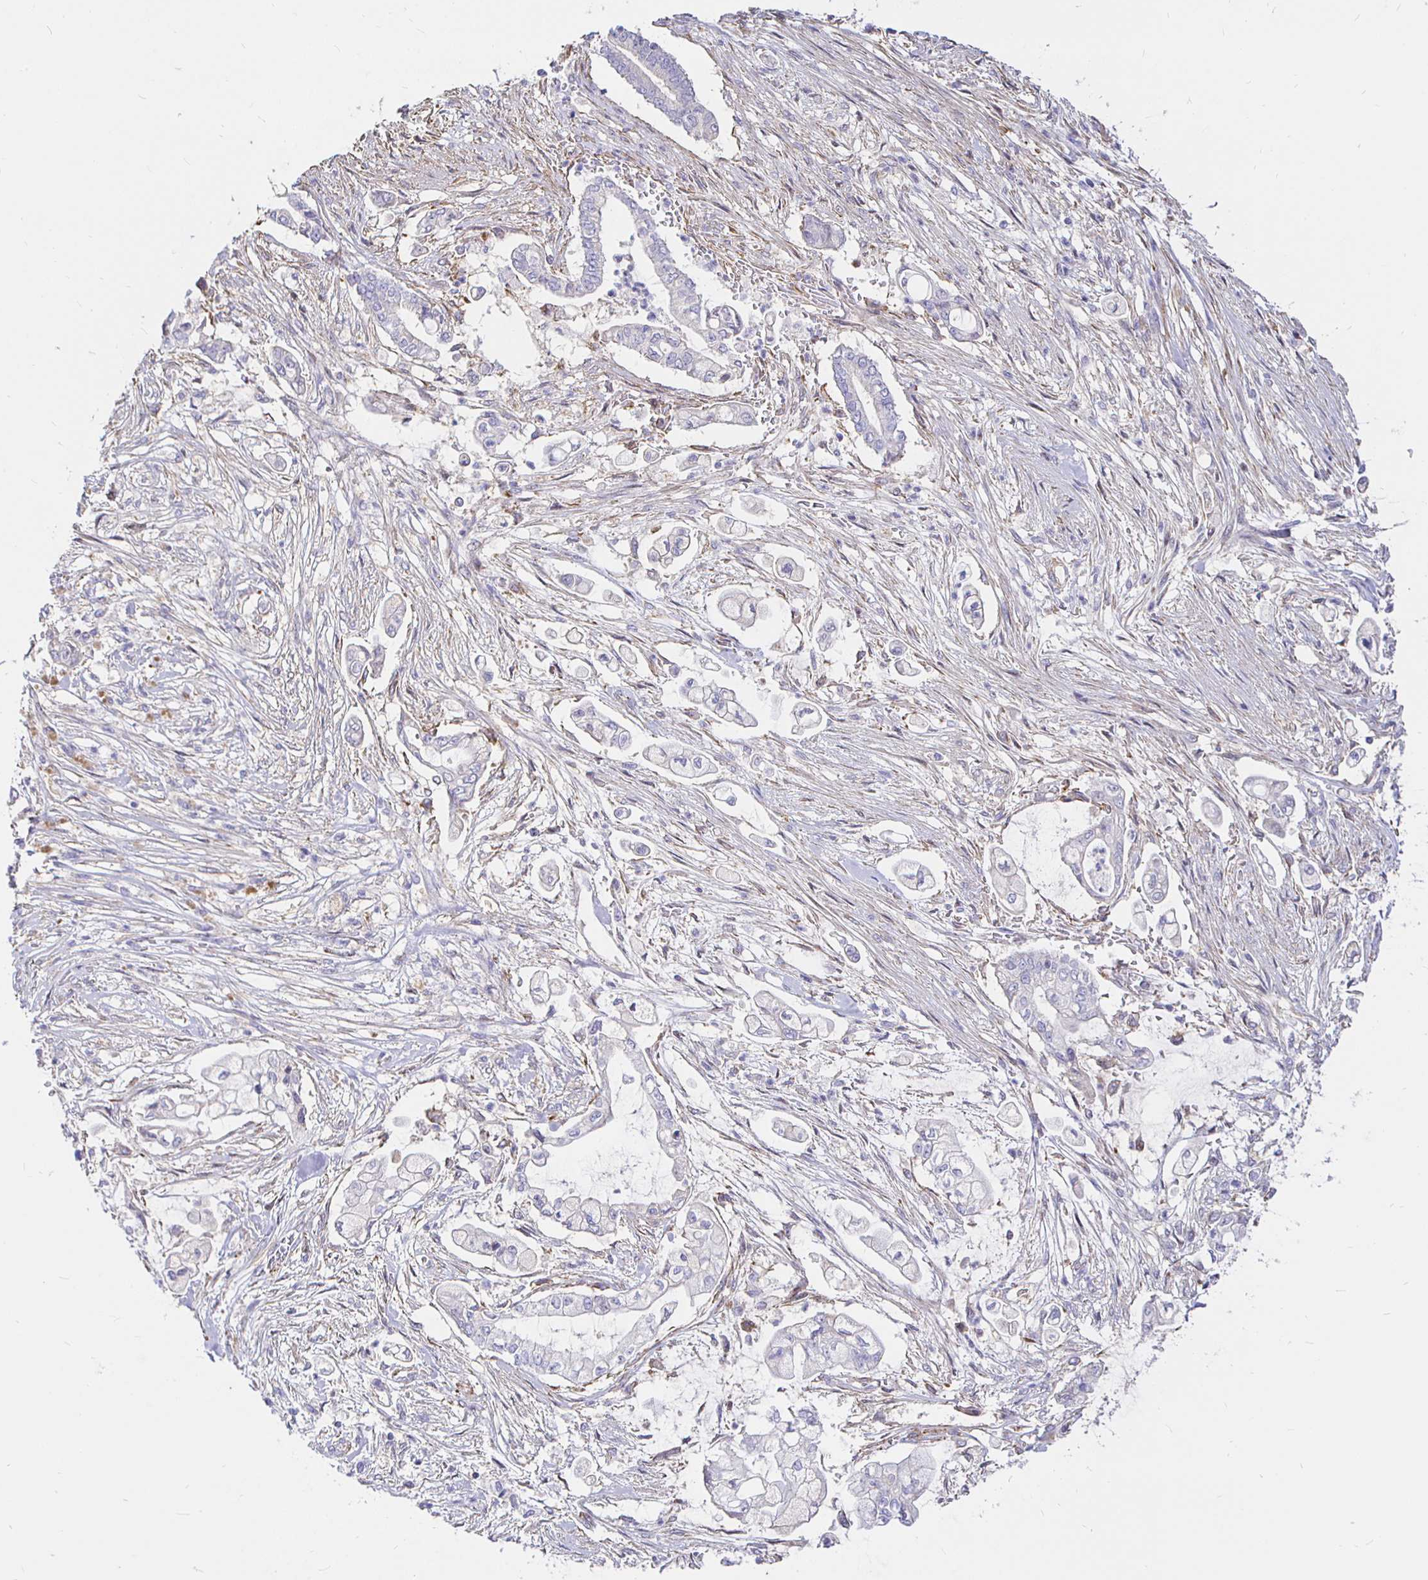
{"staining": {"intensity": "negative", "quantity": "none", "location": "none"}, "tissue": "pancreatic cancer", "cell_type": "Tumor cells", "image_type": "cancer", "snomed": [{"axis": "morphology", "description": "Adenocarcinoma, NOS"}, {"axis": "topography", "description": "Pancreas"}], "caption": "Tumor cells are negative for protein expression in human pancreatic cancer (adenocarcinoma).", "gene": "PALM2AKAP2", "patient": {"sex": "female", "age": 69}}